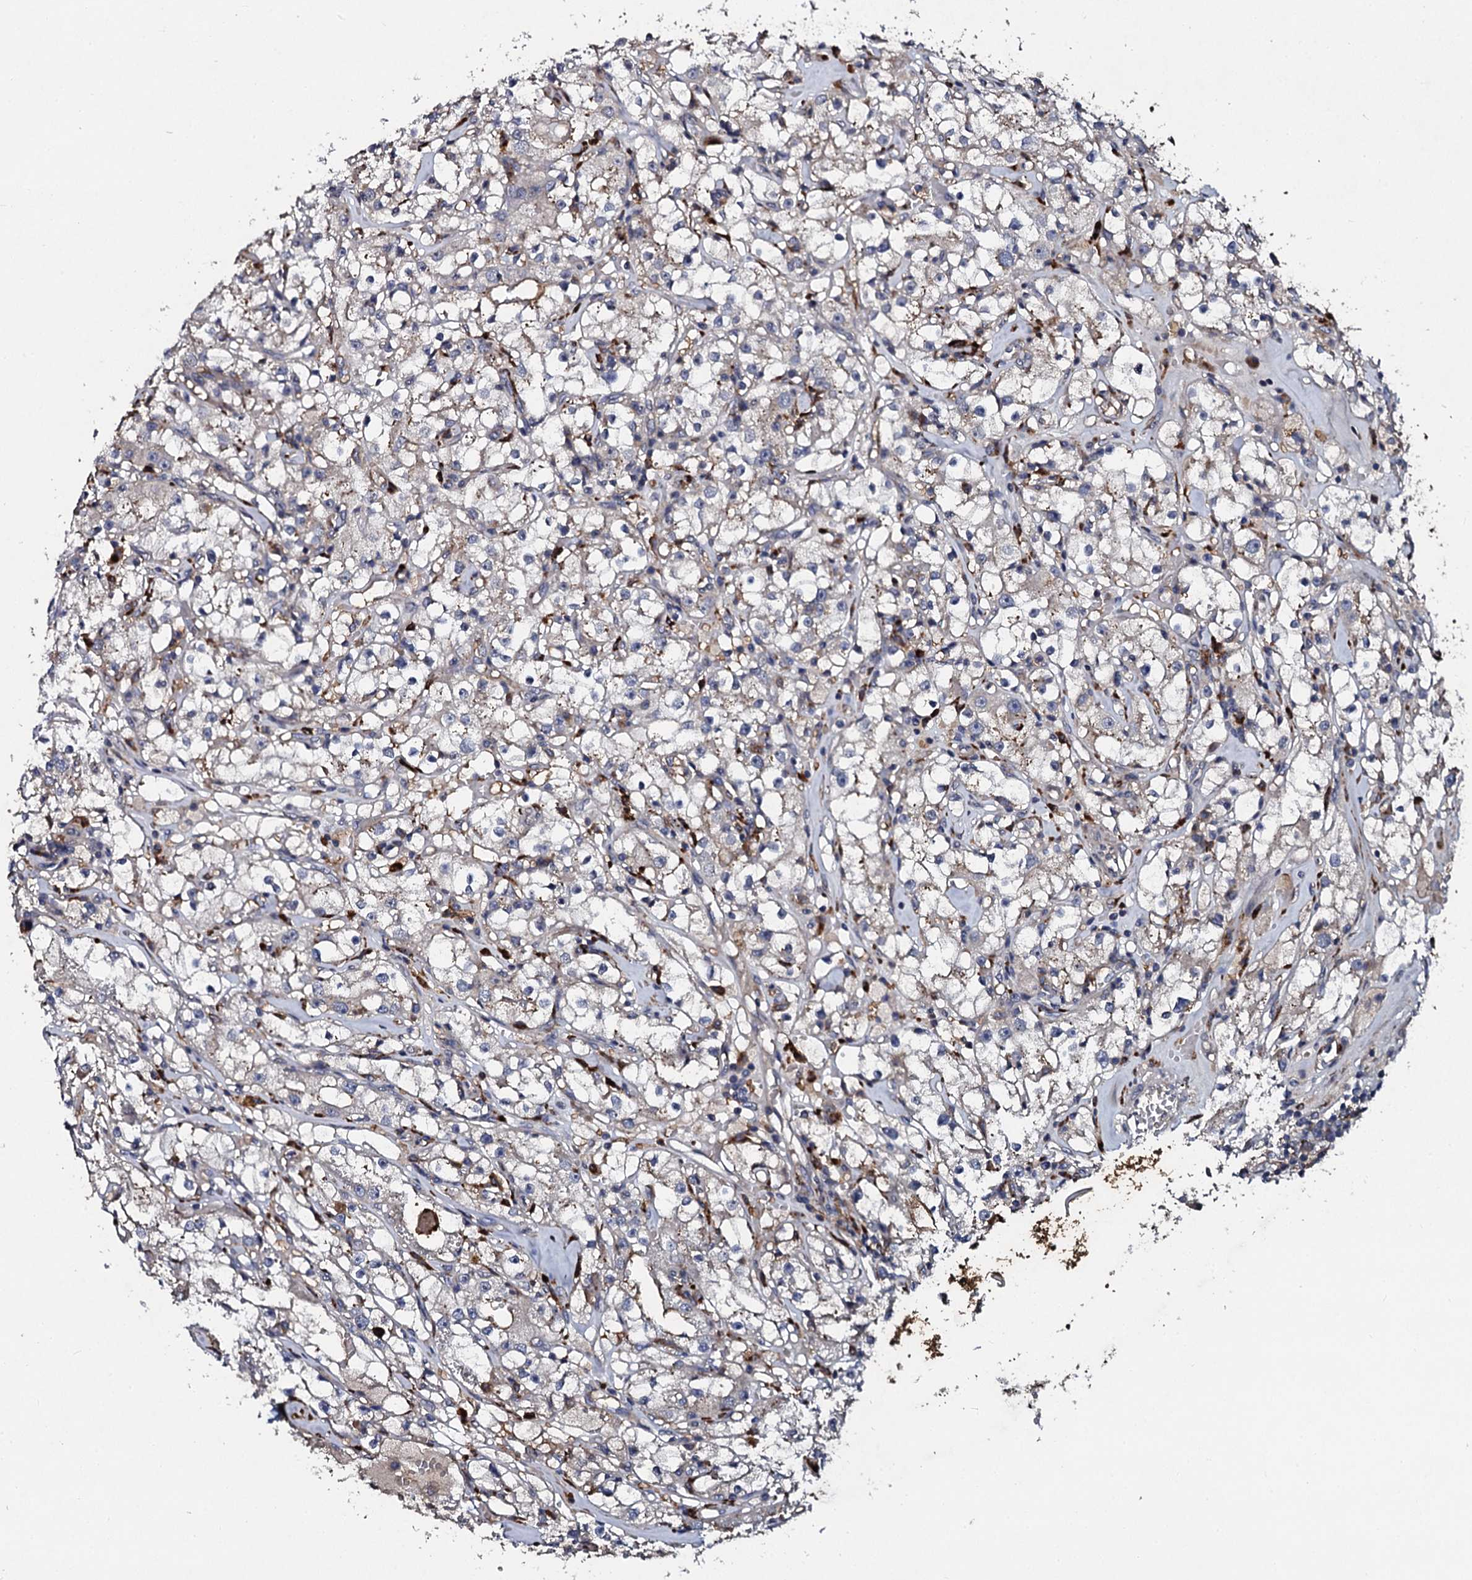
{"staining": {"intensity": "weak", "quantity": "<25%", "location": "cytoplasmic/membranous"}, "tissue": "renal cancer", "cell_type": "Tumor cells", "image_type": "cancer", "snomed": [{"axis": "morphology", "description": "Adenocarcinoma, NOS"}, {"axis": "topography", "description": "Kidney"}], "caption": "Immunohistochemistry (IHC) histopathology image of renal cancer (adenocarcinoma) stained for a protein (brown), which shows no expression in tumor cells. Brightfield microscopy of IHC stained with DAB (brown) and hematoxylin (blue), captured at high magnification.", "gene": "LRRC28", "patient": {"sex": "male", "age": 56}}